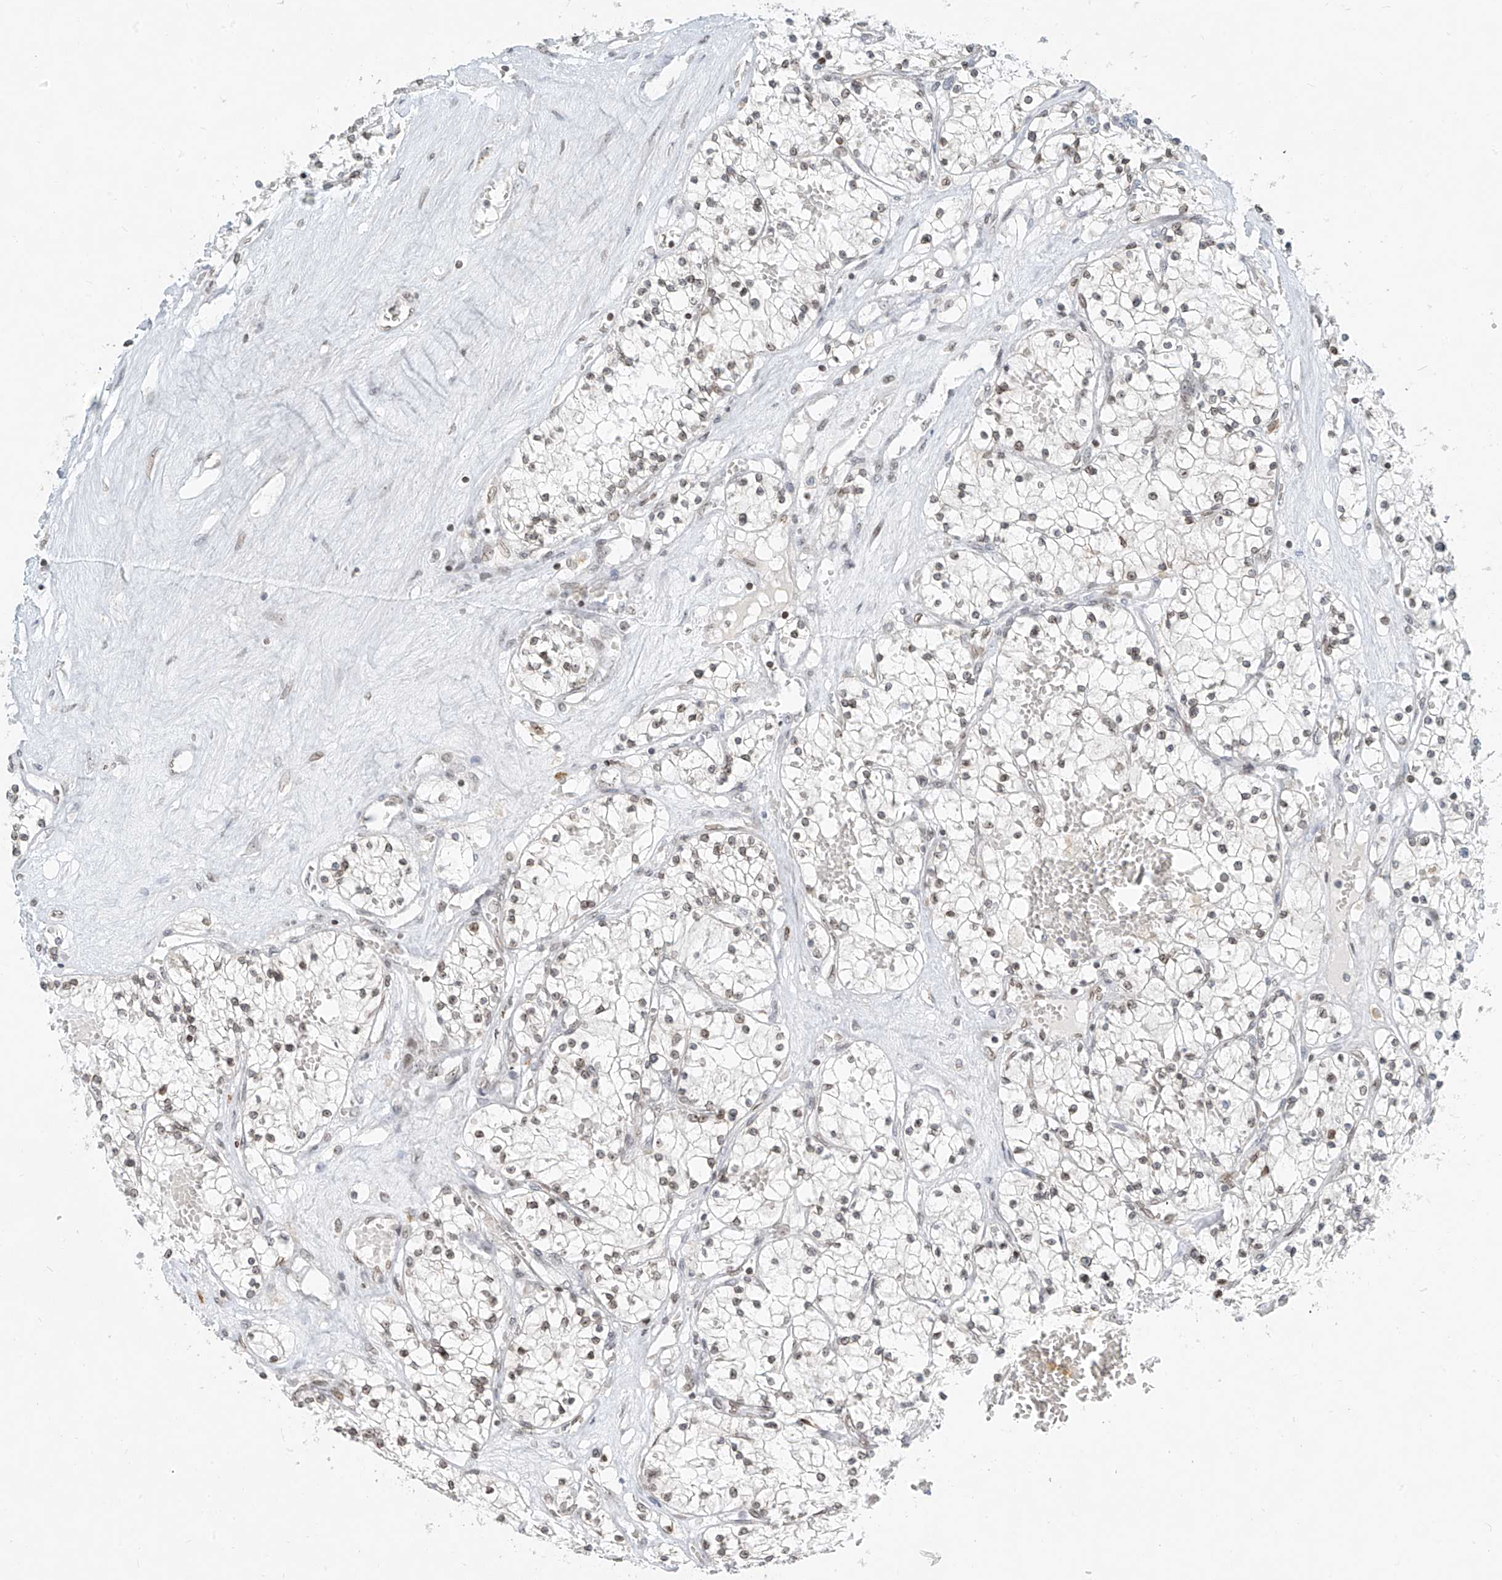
{"staining": {"intensity": "weak", "quantity": "25%-75%", "location": "nuclear"}, "tissue": "renal cancer", "cell_type": "Tumor cells", "image_type": "cancer", "snomed": [{"axis": "morphology", "description": "Normal tissue, NOS"}, {"axis": "morphology", "description": "Adenocarcinoma, NOS"}, {"axis": "topography", "description": "Kidney"}], "caption": "Protein expression analysis of human renal cancer reveals weak nuclear expression in approximately 25%-75% of tumor cells.", "gene": "SAMD15", "patient": {"sex": "male", "age": 68}}